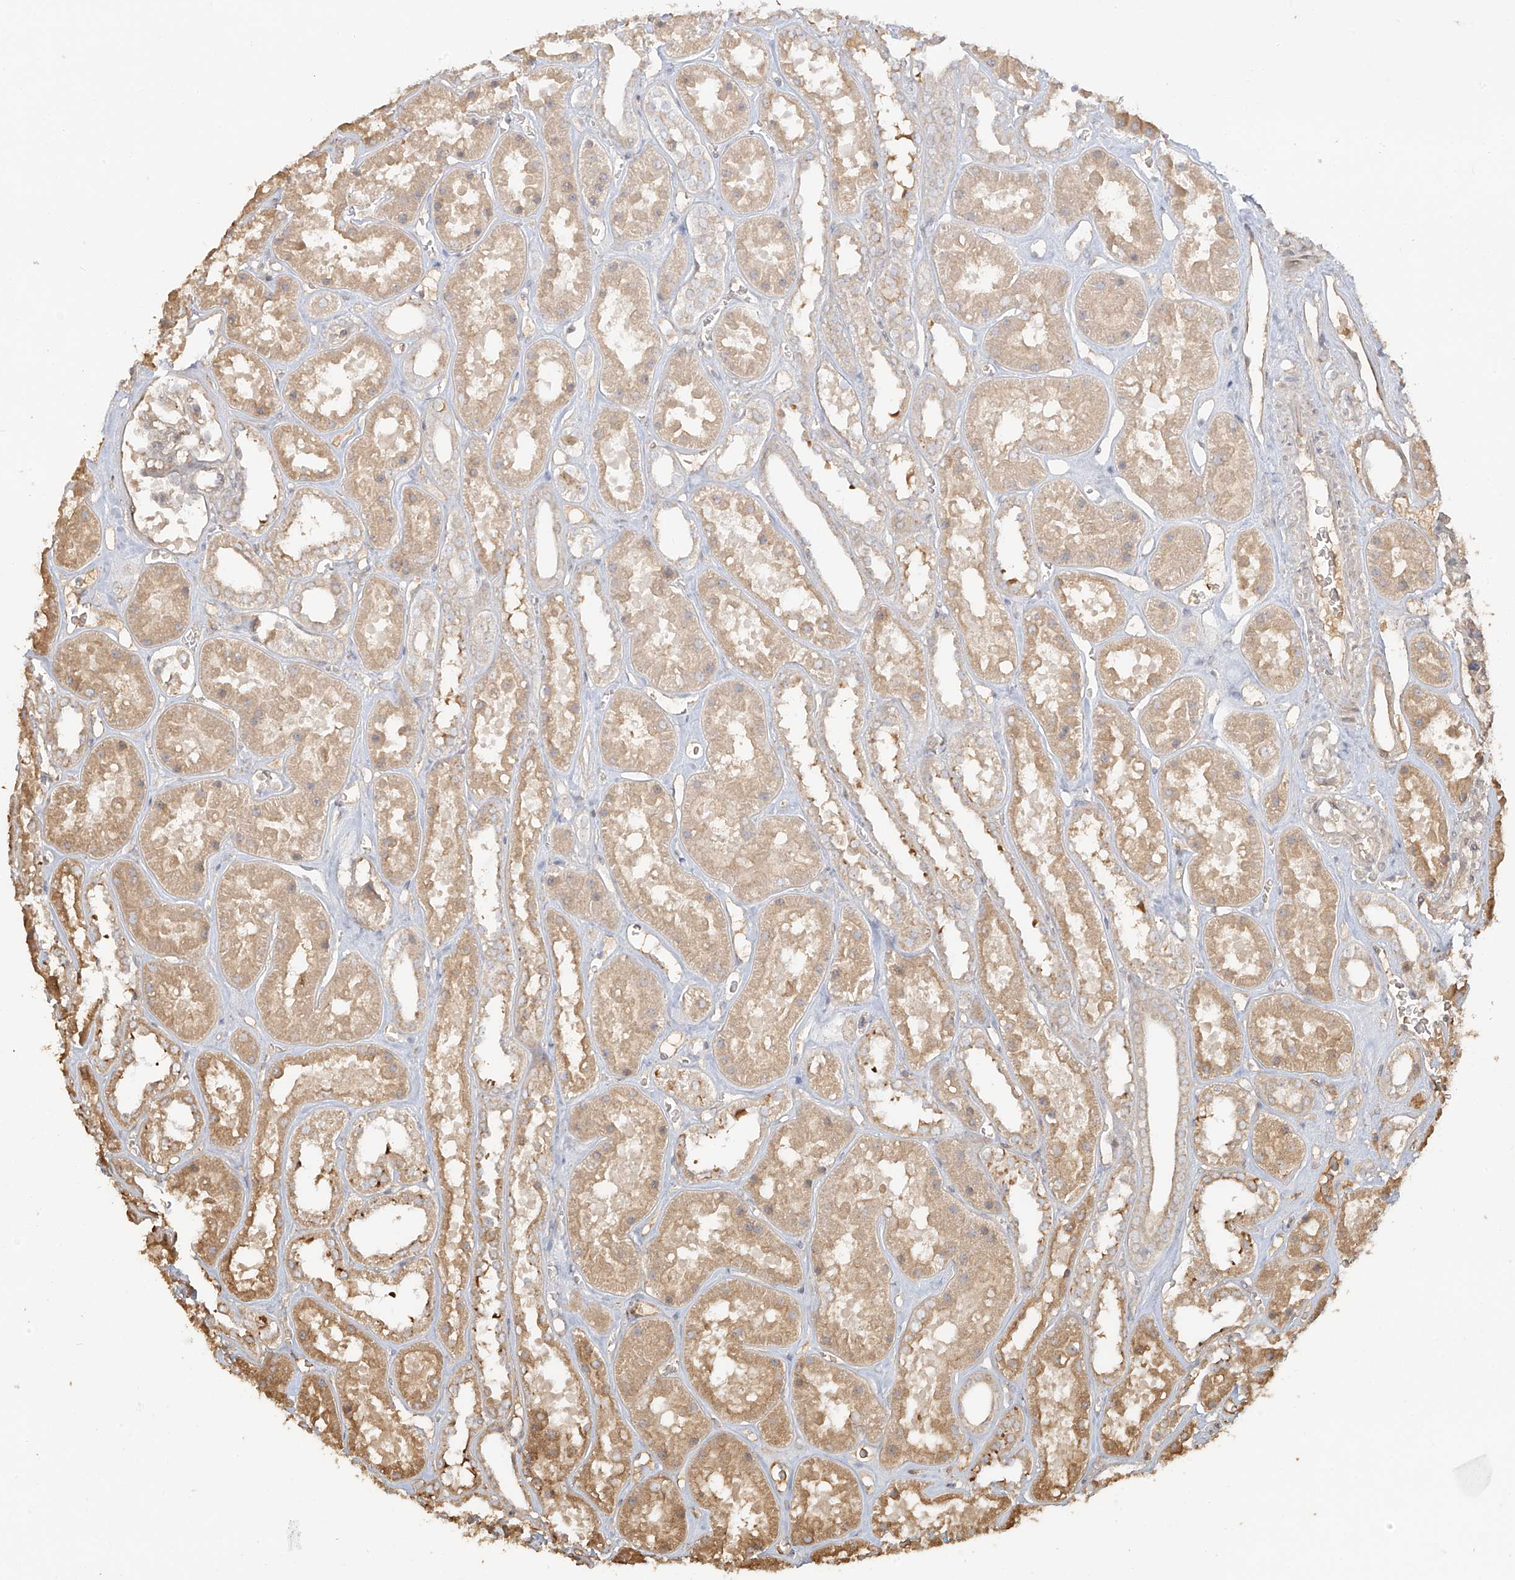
{"staining": {"intensity": "weak", "quantity": "<25%", "location": "cytoplasmic/membranous"}, "tissue": "kidney", "cell_type": "Cells in glomeruli", "image_type": "normal", "snomed": [{"axis": "morphology", "description": "Normal tissue, NOS"}, {"axis": "topography", "description": "Kidney"}], "caption": "Immunohistochemical staining of normal kidney displays no significant positivity in cells in glomeruli. Brightfield microscopy of immunohistochemistry stained with DAB (brown) and hematoxylin (blue), captured at high magnification.", "gene": "UPK1B", "patient": {"sex": "female", "age": 41}}